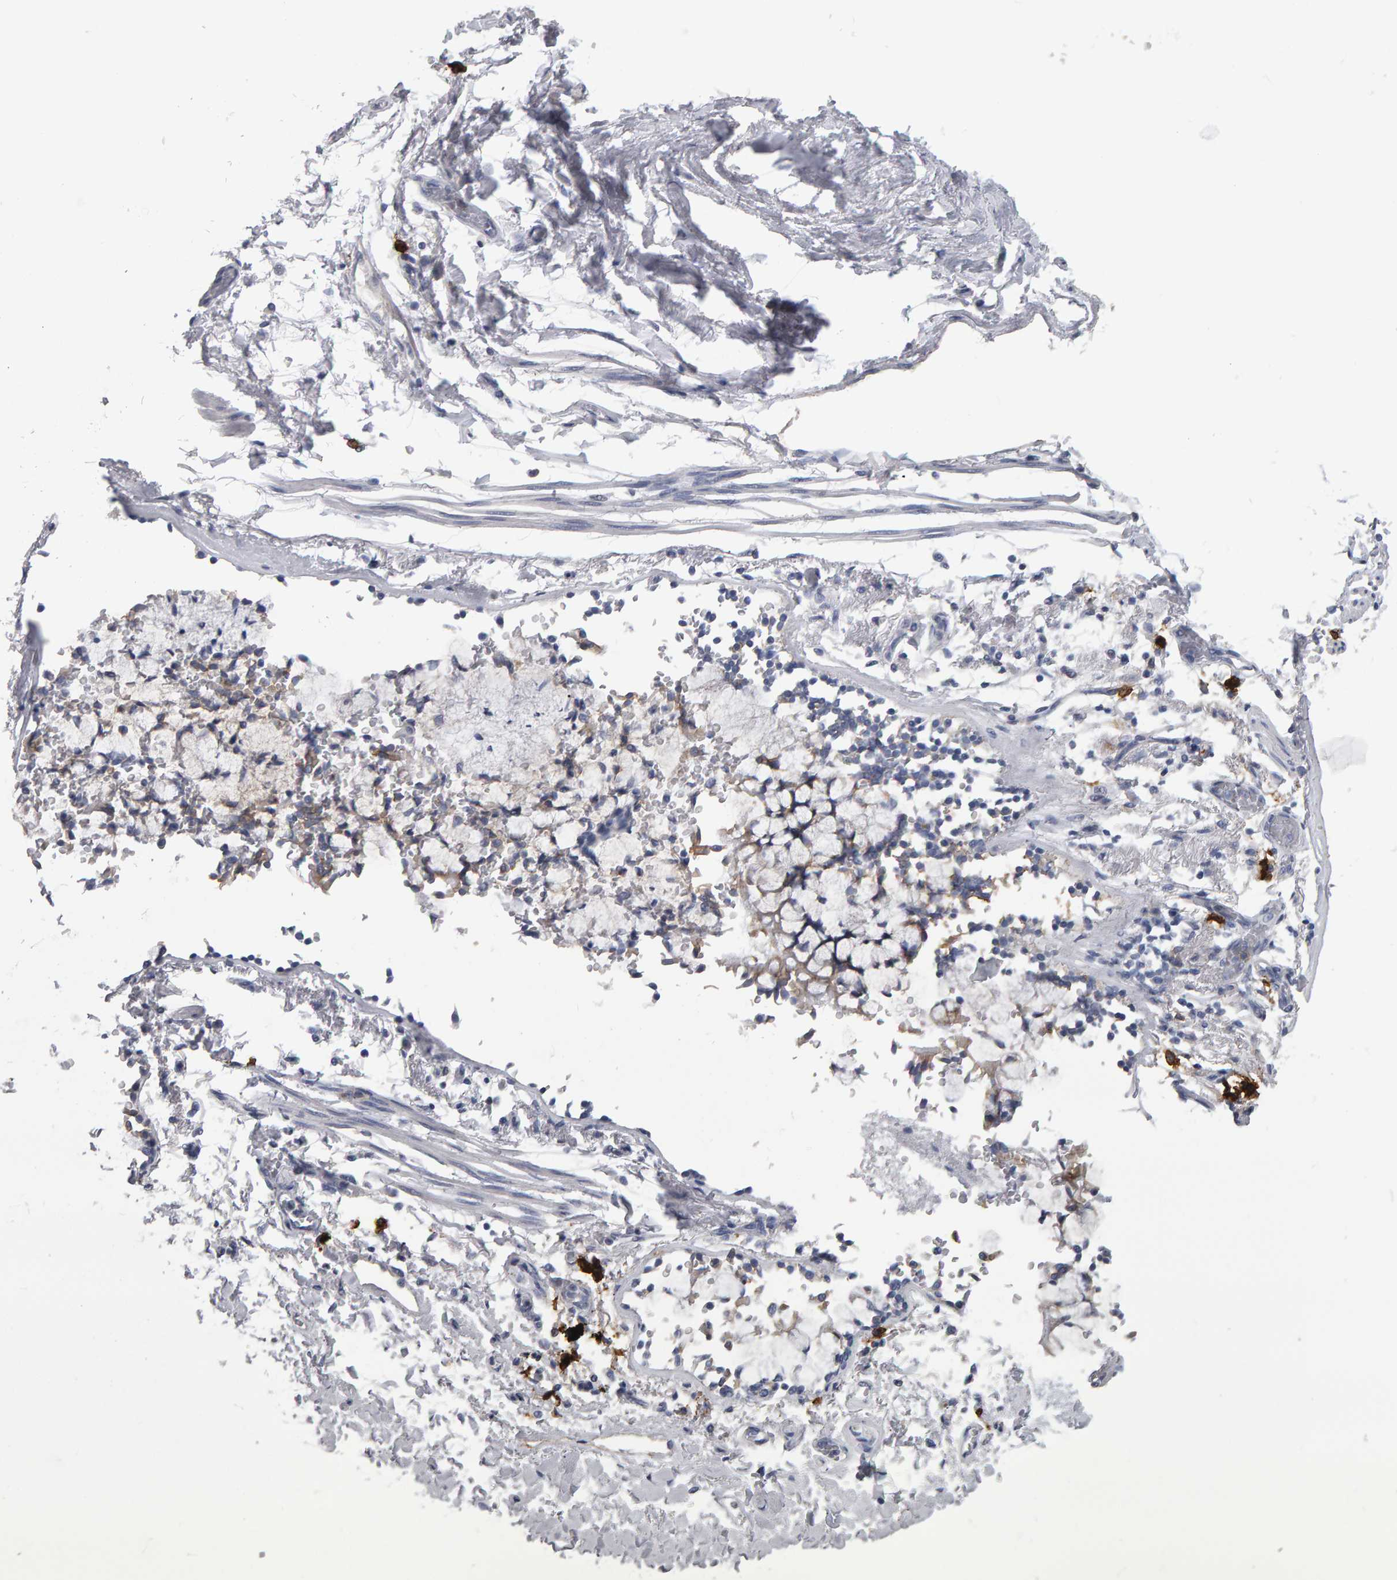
{"staining": {"intensity": "negative", "quantity": "none", "location": "none"}, "tissue": "adipose tissue", "cell_type": "Adipocytes", "image_type": "normal", "snomed": [{"axis": "morphology", "description": "Normal tissue, NOS"}, {"axis": "topography", "description": "Cartilage tissue"}, {"axis": "topography", "description": "Lung"}], "caption": "Adipocytes are negative for brown protein staining in unremarkable adipose tissue. (Stains: DAB (3,3'-diaminobenzidine) immunohistochemistry with hematoxylin counter stain, Microscopy: brightfield microscopy at high magnification).", "gene": "CD38", "patient": {"sex": "female", "age": 77}}